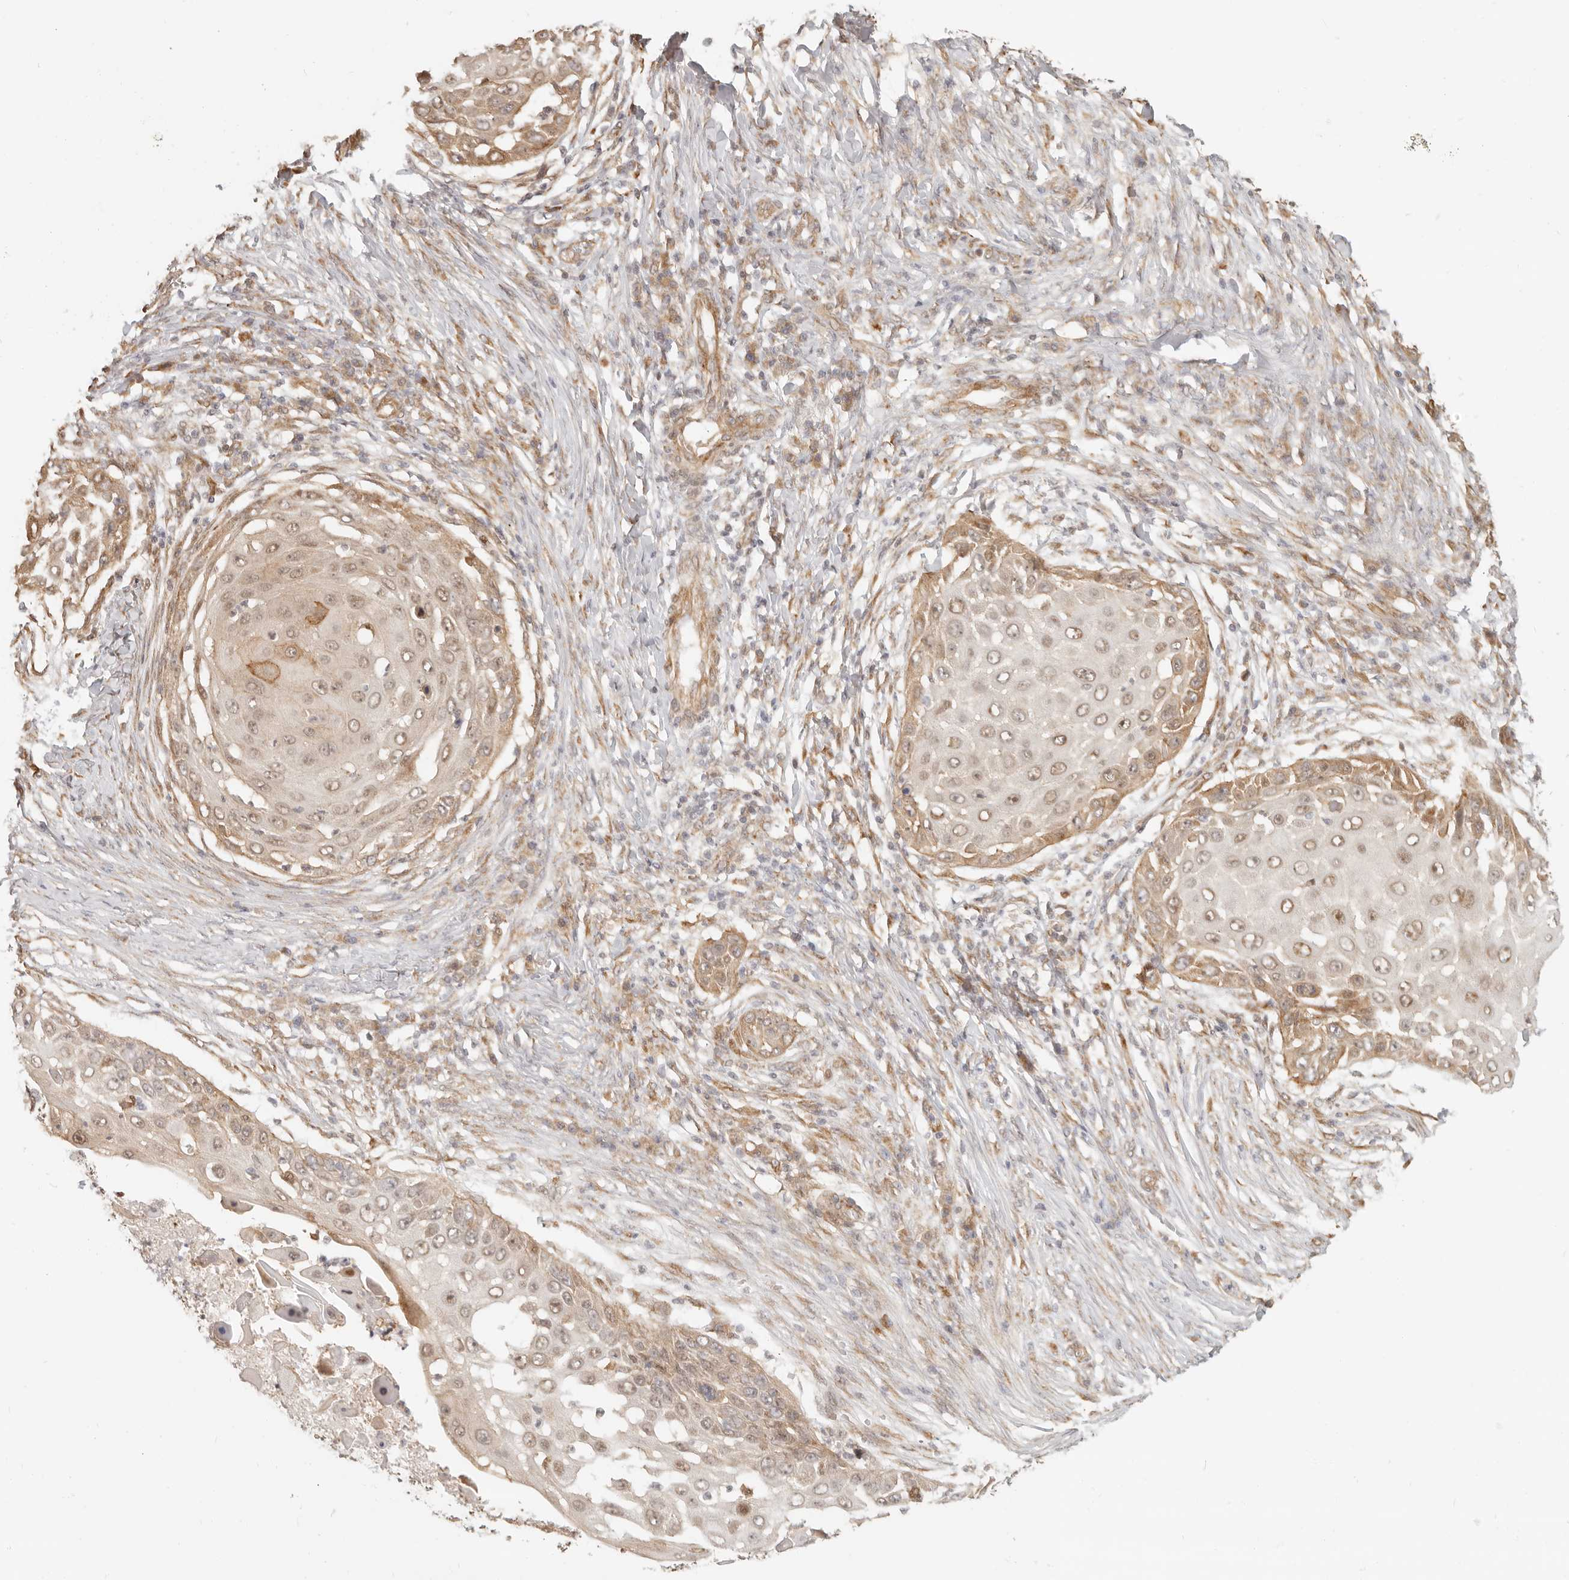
{"staining": {"intensity": "weak", "quantity": ">75%", "location": "cytoplasmic/membranous,nuclear"}, "tissue": "skin cancer", "cell_type": "Tumor cells", "image_type": "cancer", "snomed": [{"axis": "morphology", "description": "Squamous cell carcinoma, NOS"}, {"axis": "topography", "description": "Skin"}], "caption": "Tumor cells exhibit weak cytoplasmic/membranous and nuclear positivity in approximately >75% of cells in squamous cell carcinoma (skin).", "gene": "TUFT1", "patient": {"sex": "female", "age": 44}}